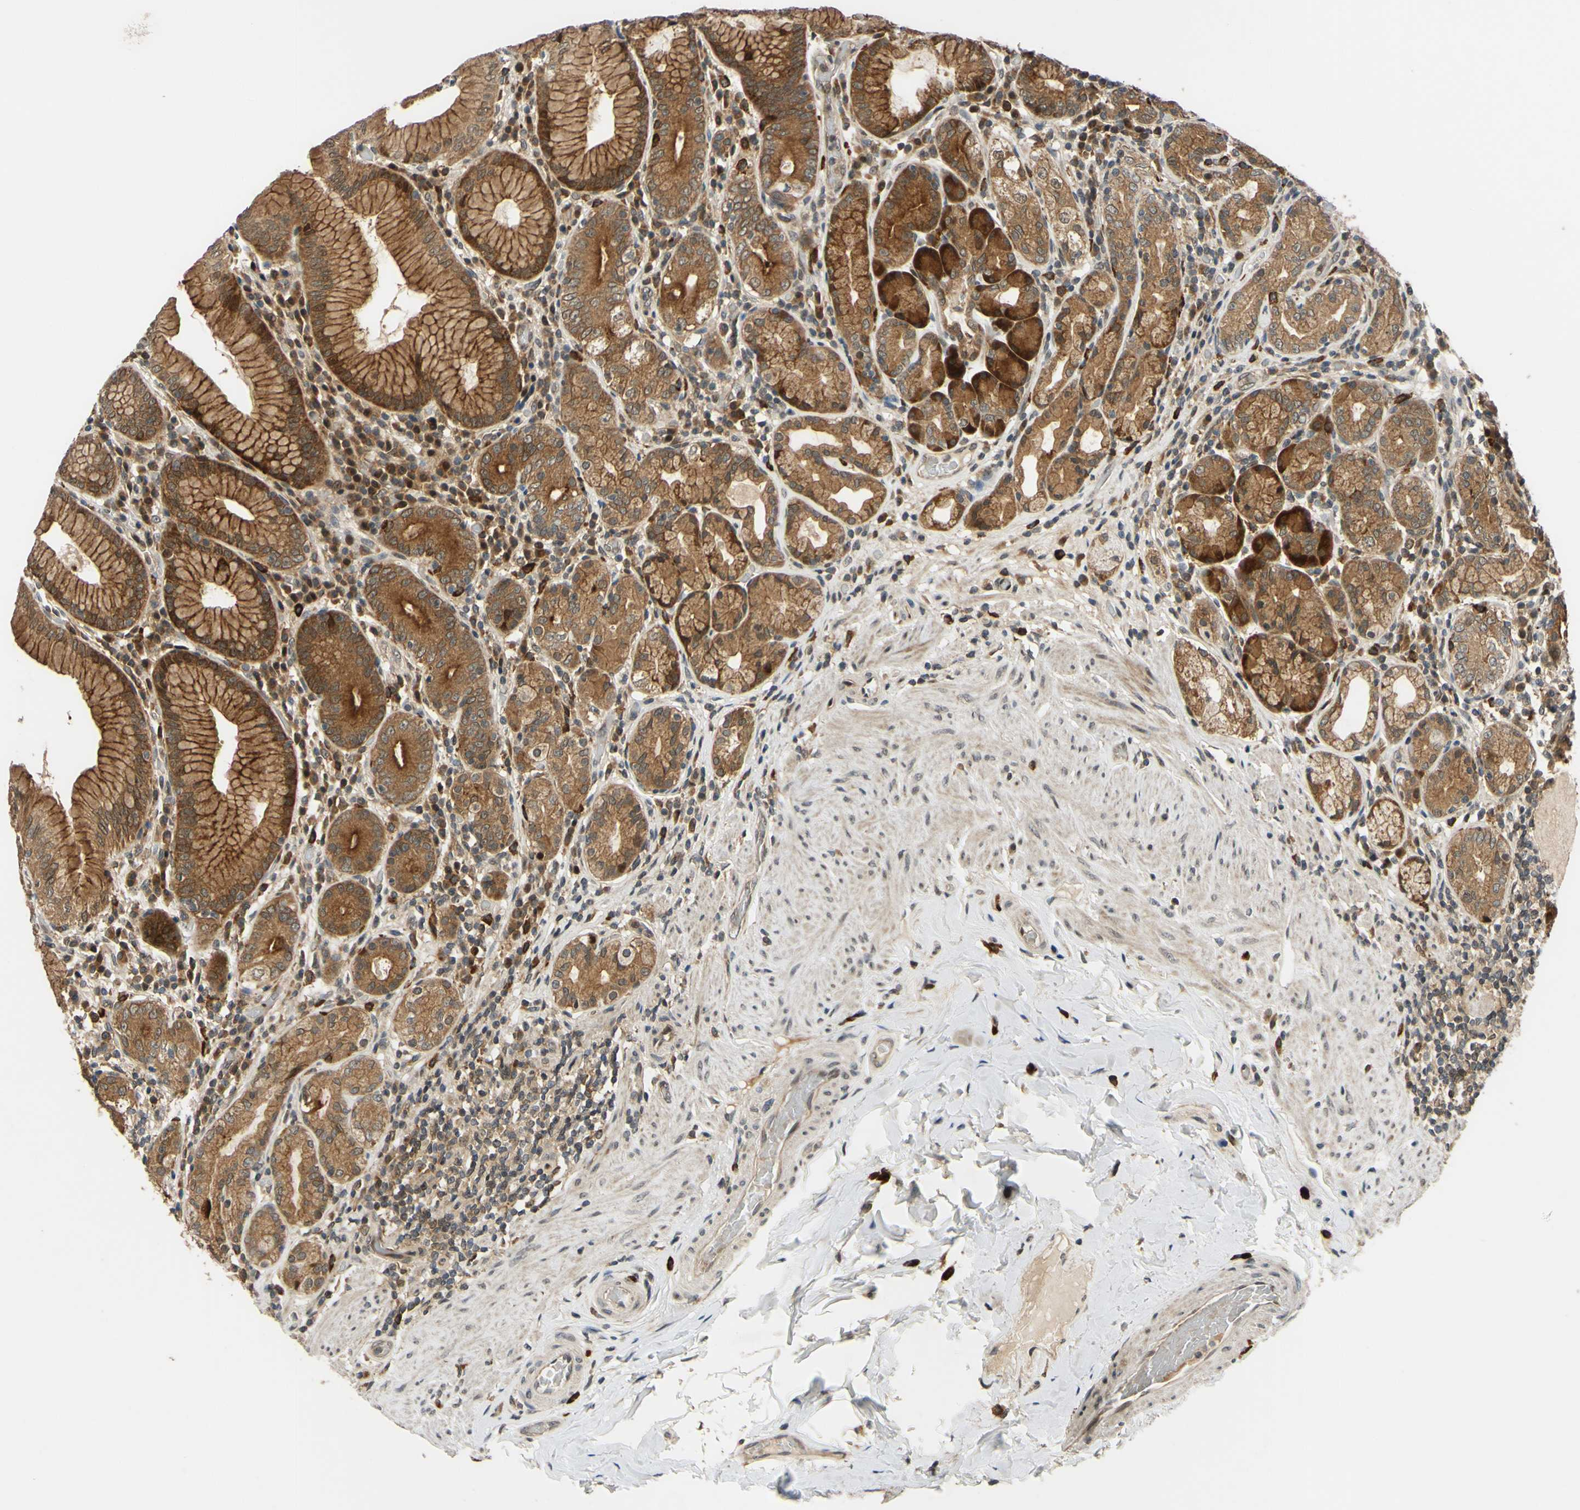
{"staining": {"intensity": "strong", "quantity": ">75%", "location": "cytoplasmic/membranous"}, "tissue": "stomach", "cell_type": "Glandular cells", "image_type": "normal", "snomed": [{"axis": "morphology", "description": "Normal tissue, NOS"}, {"axis": "topography", "description": "Stomach, lower"}], "caption": "This is a micrograph of immunohistochemistry (IHC) staining of benign stomach, which shows strong staining in the cytoplasmic/membranous of glandular cells.", "gene": "ABCC8", "patient": {"sex": "female", "age": 76}}